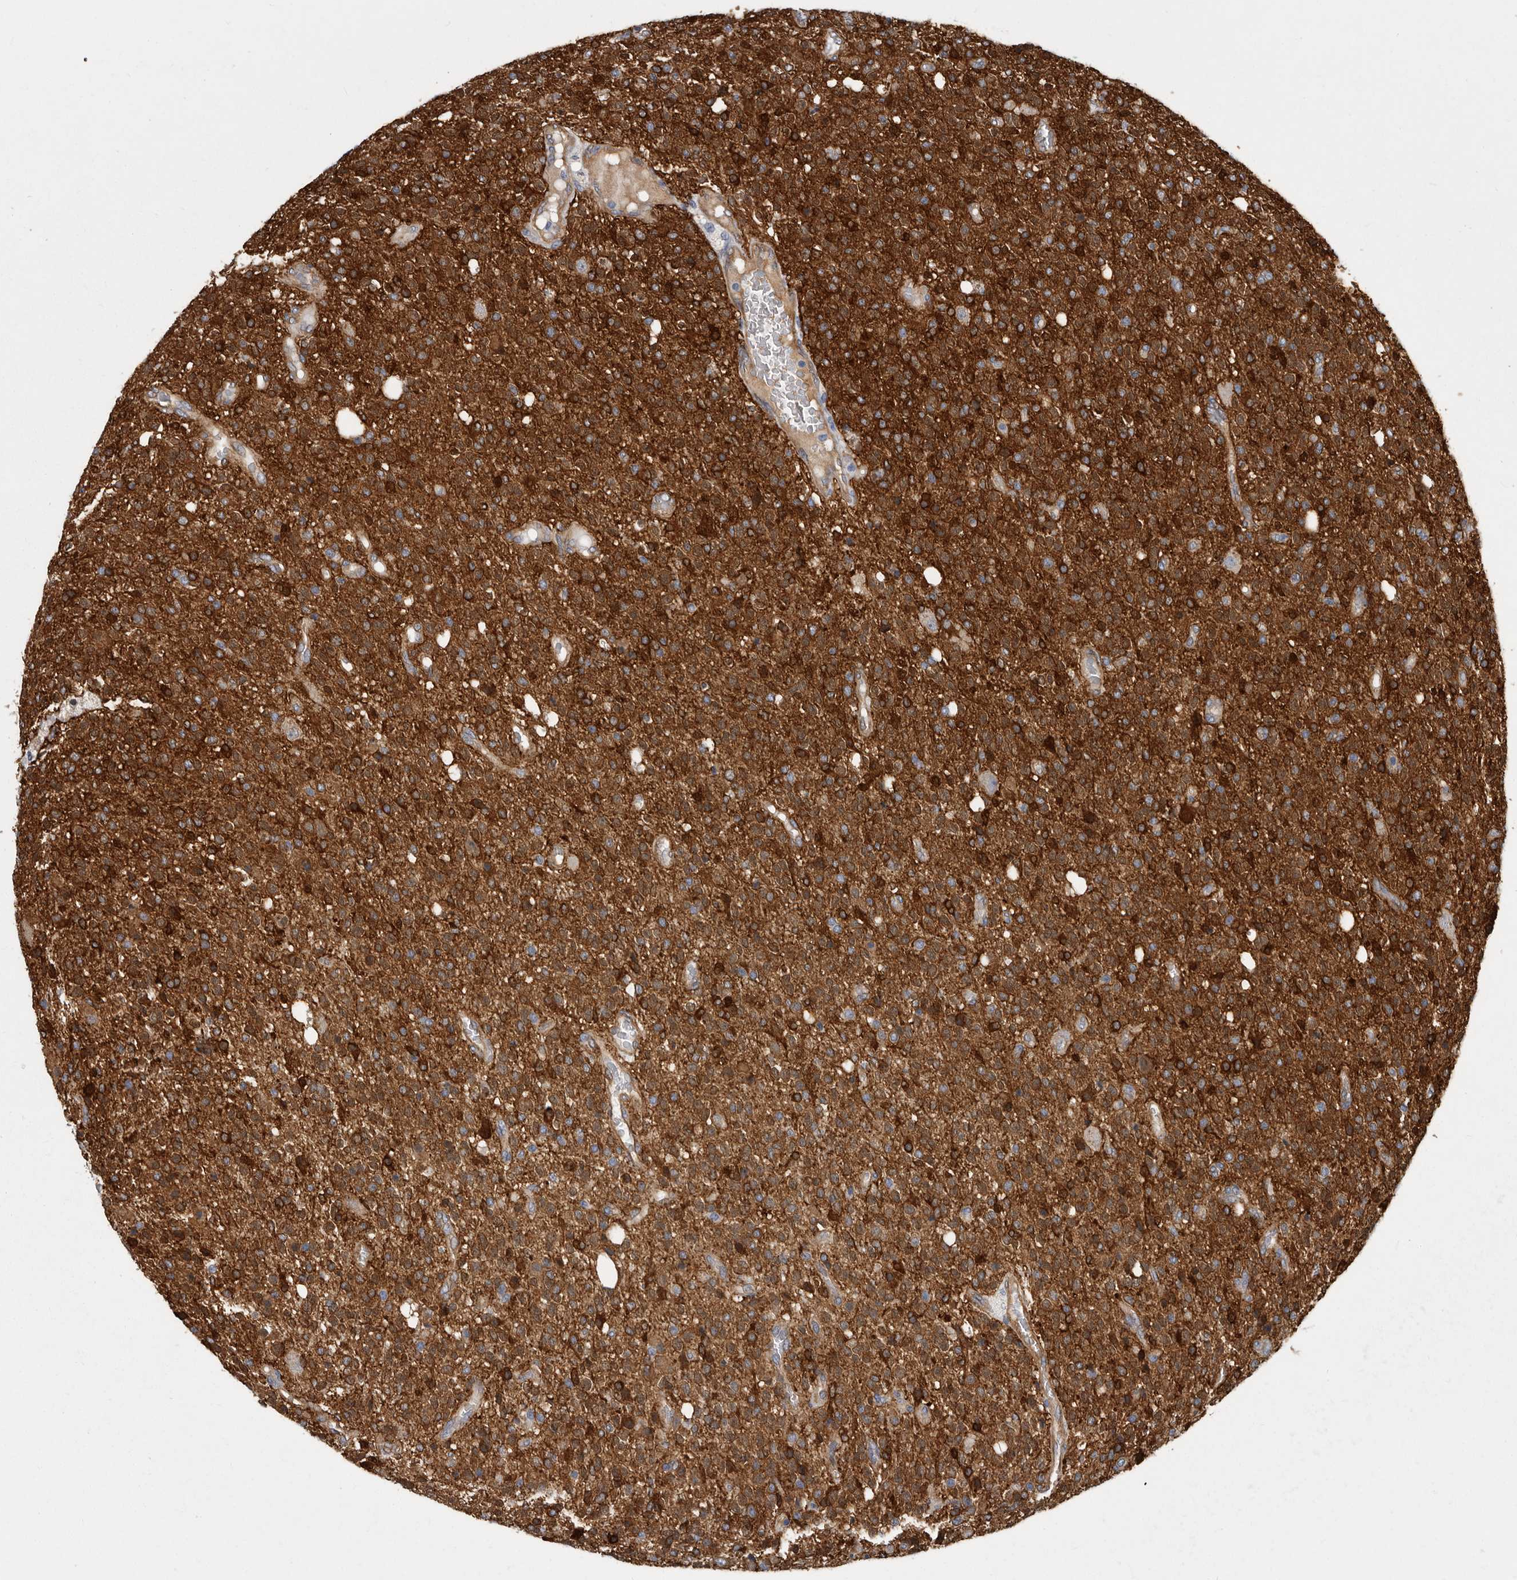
{"staining": {"intensity": "strong", "quantity": ">75%", "location": "cytoplasmic/membranous"}, "tissue": "glioma", "cell_type": "Tumor cells", "image_type": "cancer", "snomed": [{"axis": "morphology", "description": "Glioma, malignant, High grade"}, {"axis": "topography", "description": "Brain"}], "caption": "About >75% of tumor cells in human malignant glioma (high-grade) reveal strong cytoplasmic/membranous protein staining as visualized by brown immunohistochemical staining.", "gene": "ENAH", "patient": {"sex": "male", "age": 34}}